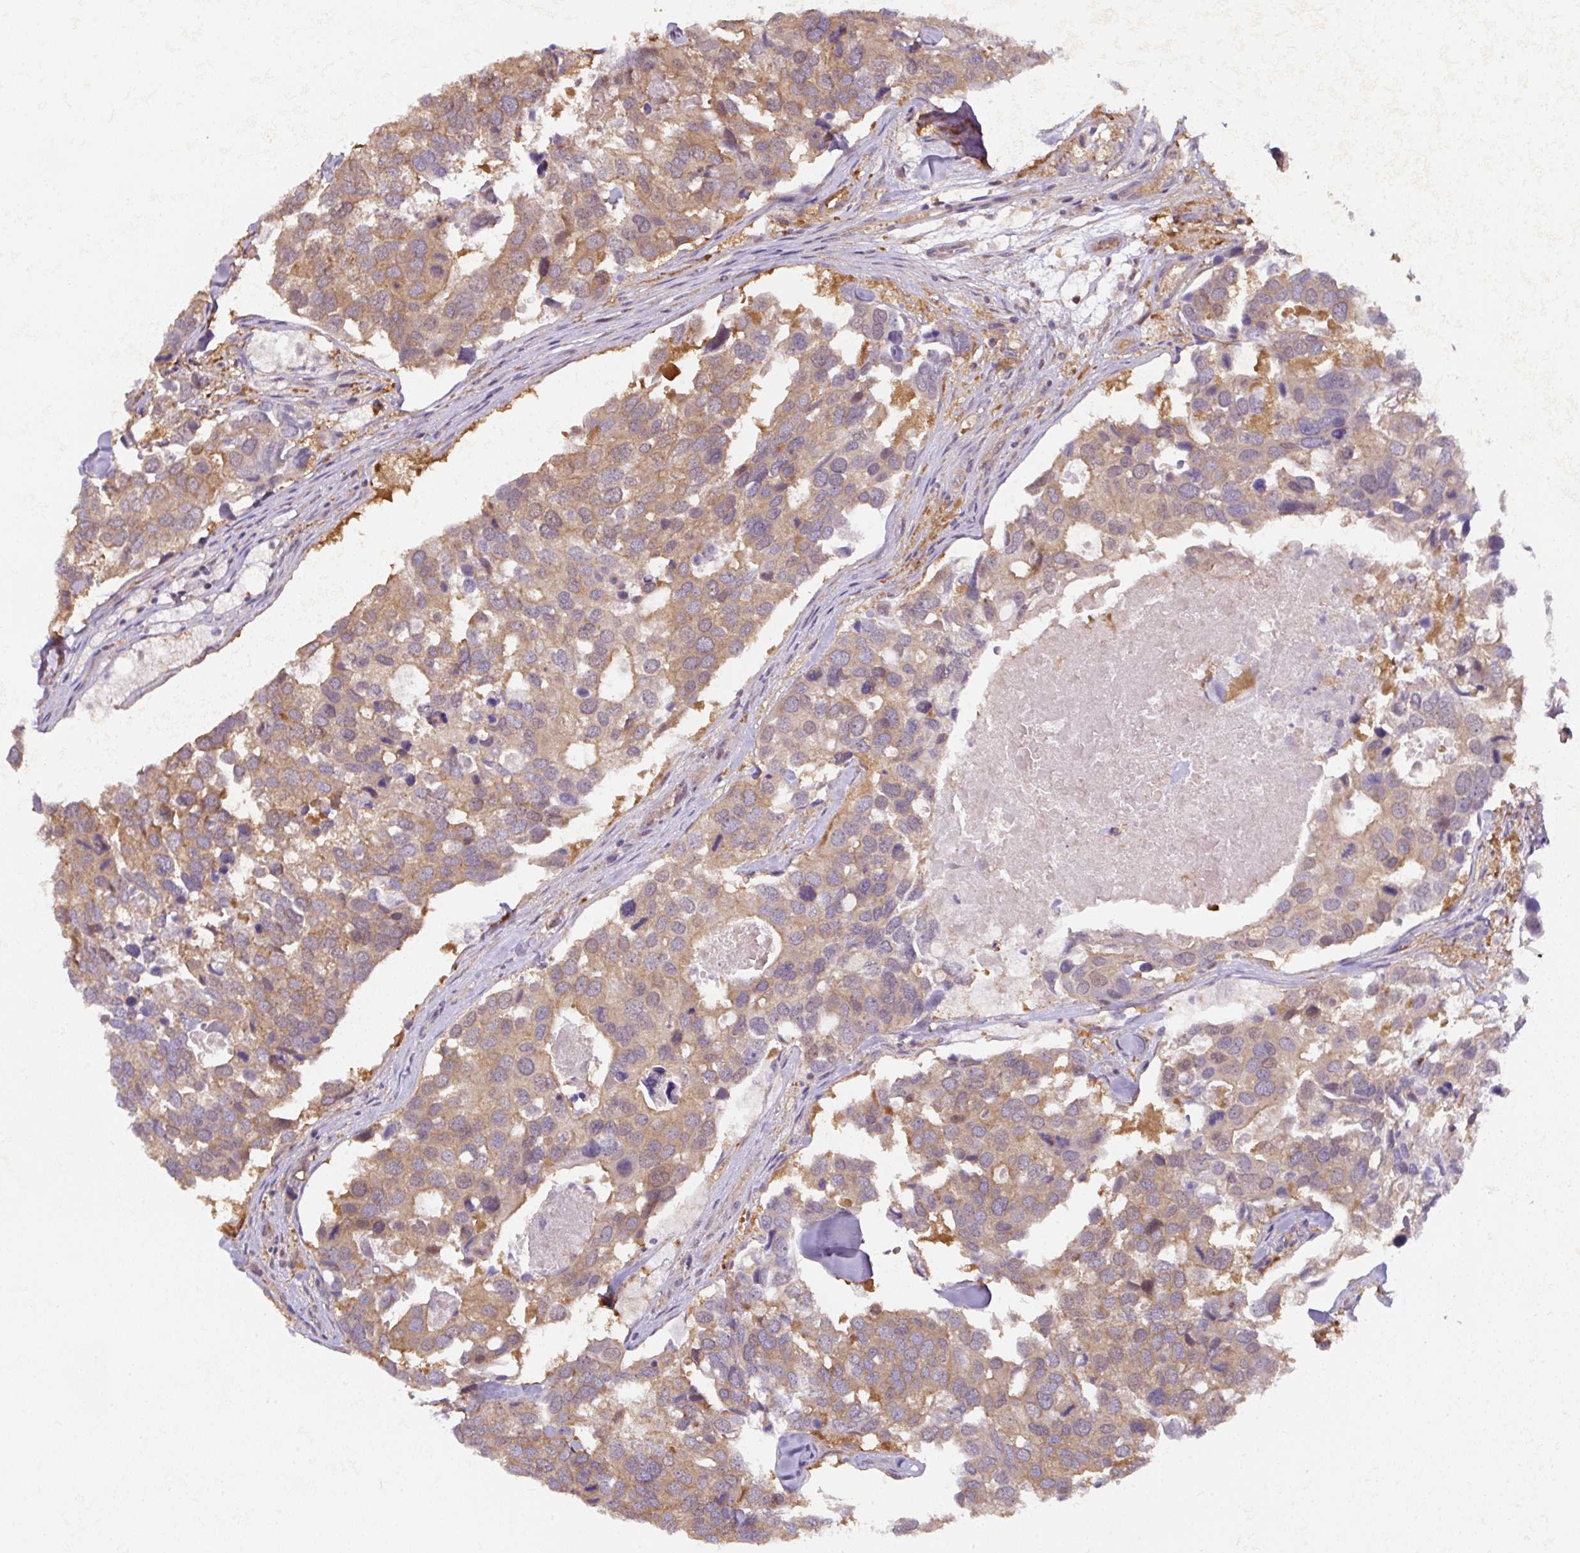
{"staining": {"intensity": "moderate", "quantity": "25%-75%", "location": "cytoplasmic/membranous"}, "tissue": "breast cancer", "cell_type": "Tumor cells", "image_type": "cancer", "snomed": [{"axis": "morphology", "description": "Duct carcinoma"}, {"axis": "topography", "description": "Breast"}], "caption": "A micrograph of human infiltrating ductal carcinoma (breast) stained for a protein displays moderate cytoplasmic/membranous brown staining in tumor cells.", "gene": "ST13", "patient": {"sex": "female", "age": 83}}